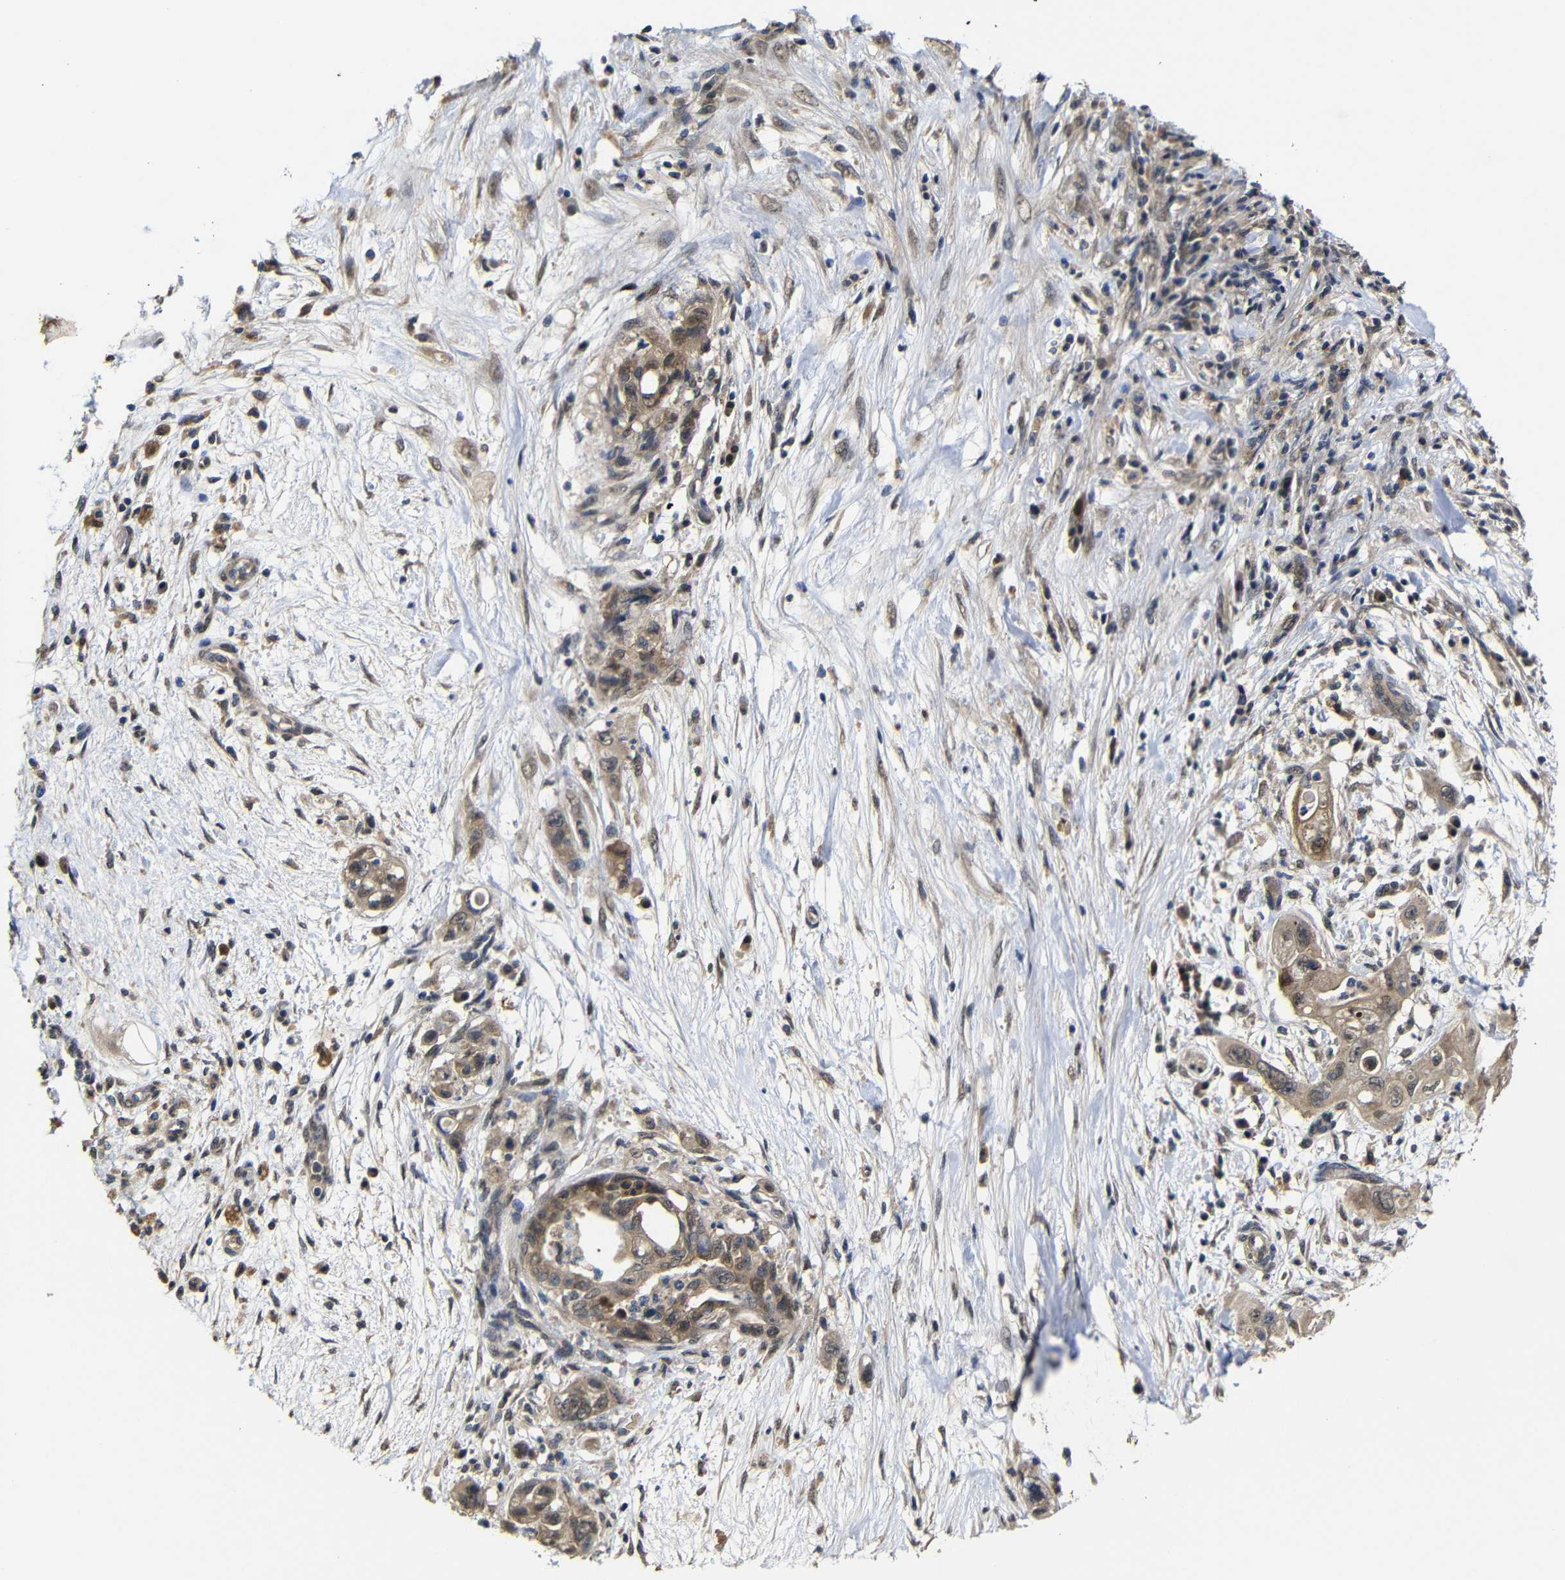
{"staining": {"intensity": "weak", "quantity": ">75%", "location": "cytoplasmic/membranous,nuclear"}, "tissue": "pancreatic cancer", "cell_type": "Tumor cells", "image_type": "cancer", "snomed": [{"axis": "morphology", "description": "Normal tissue, NOS"}, {"axis": "topography", "description": "Pancreas"}], "caption": "A low amount of weak cytoplasmic/membranous and nuclear expression is appreciated in about >75% of tumor cells in pancreatic cancer tissue.", "gene": "ATG12", "patient": {"sex": "male", "age": 42}}